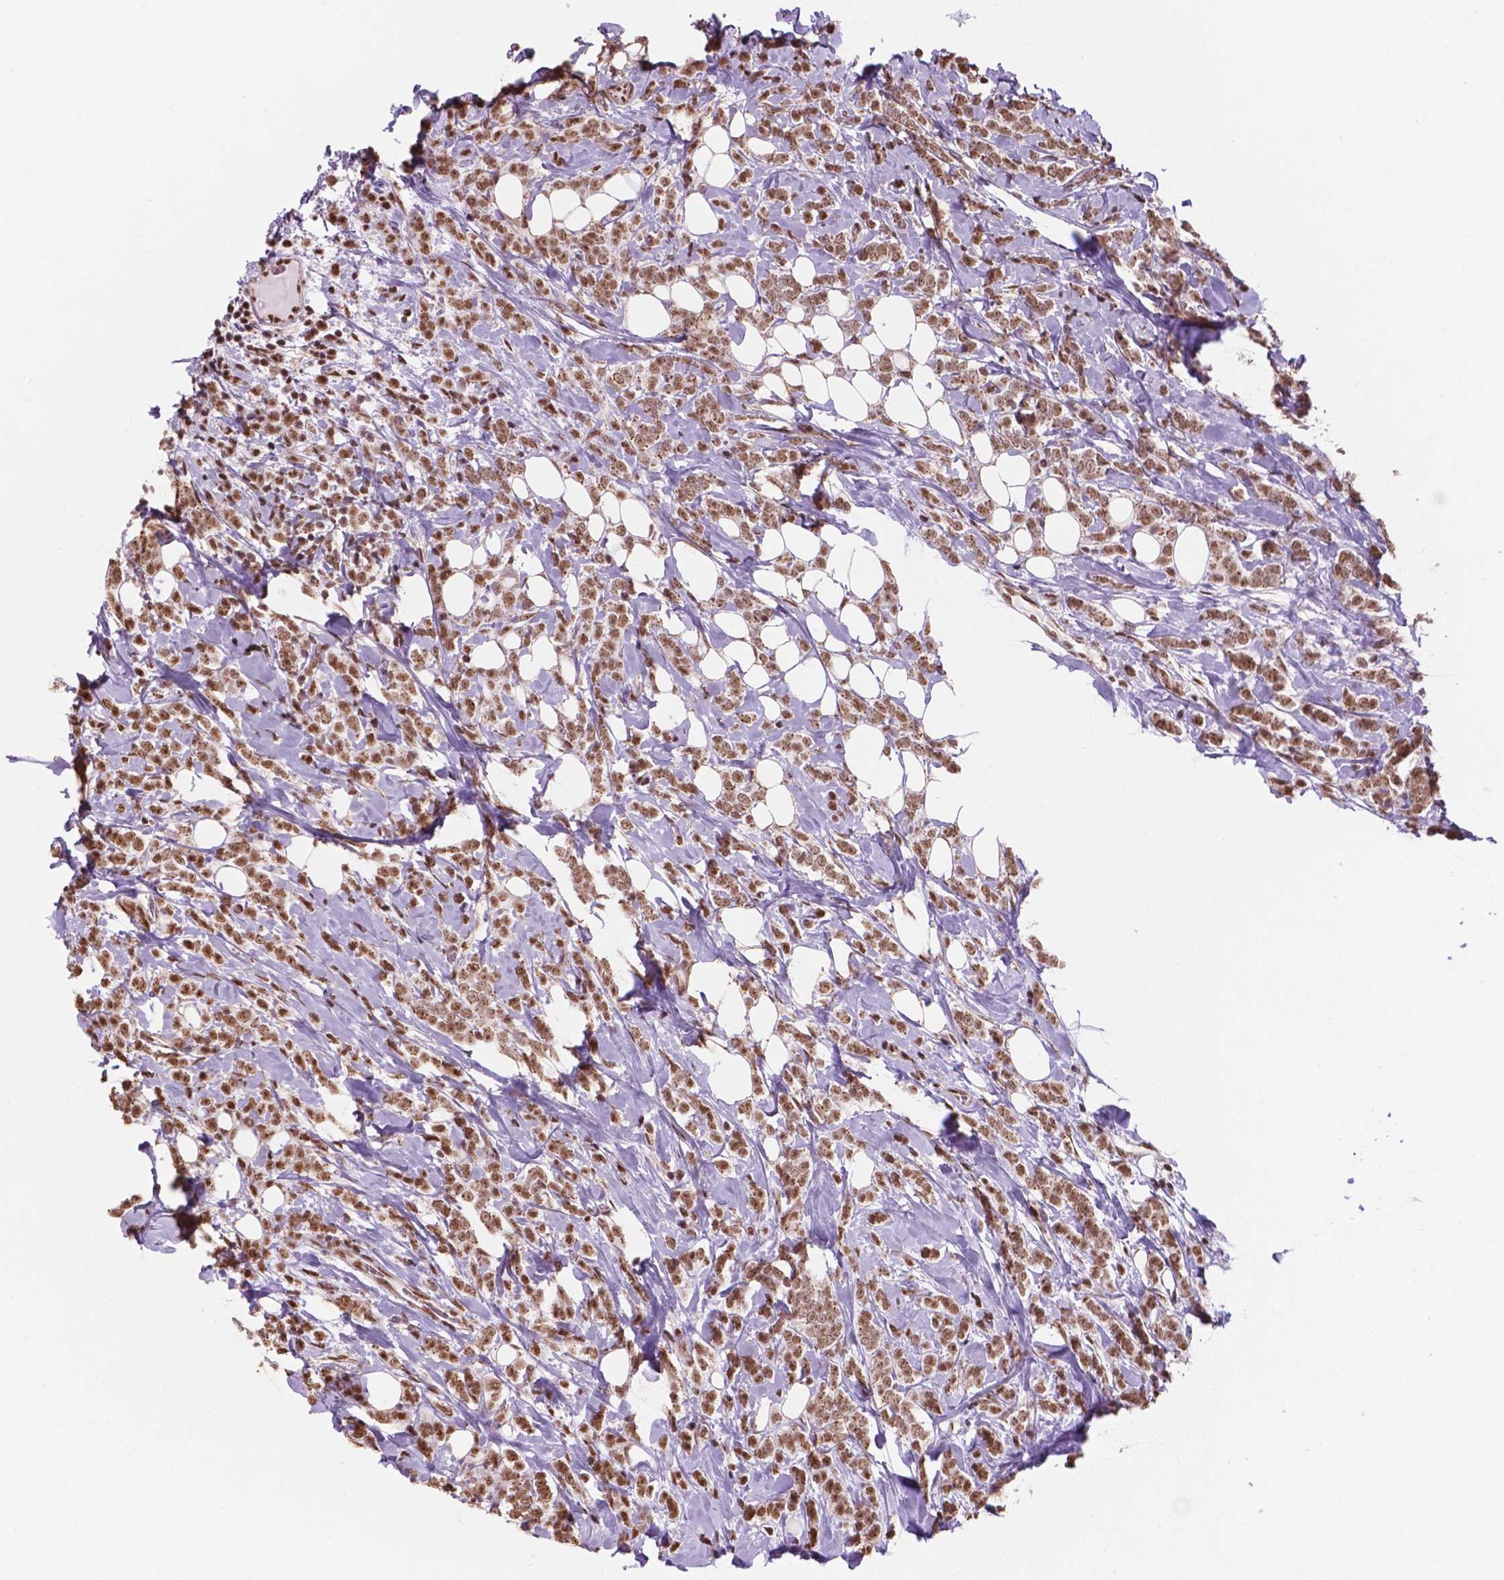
{"staining": {"intensity": "moderate", "quantity": ">75%", "location": "cytoplasmic/membranous,nuclear"}, "tissue": "breast cancer", "cell_type": "Tumor cells", "image_type": "cancer", "snomed": [{"axis": "morphology", "description": "Lobular carcinoma"}, {"axis": "topography", "description": "Breast"}], "caption": "Immunohistochemistry (IHC) staining of lobular carcinoma (breast), which shows medium levels of moderate cytoplasmic/membranous and nuclear positivity in approximately >75% of tumor cells indicating moderate cytoplasmic/membranous and nuclear protein expression. The staining was performed using DAB (3,3'-diaminobenzidine) (brown) for protein detection and nuclei were counterstained in hematoxylin (blue).", "gene": "NDUFA10", "patient": {"sex": "female", "age": 49}}